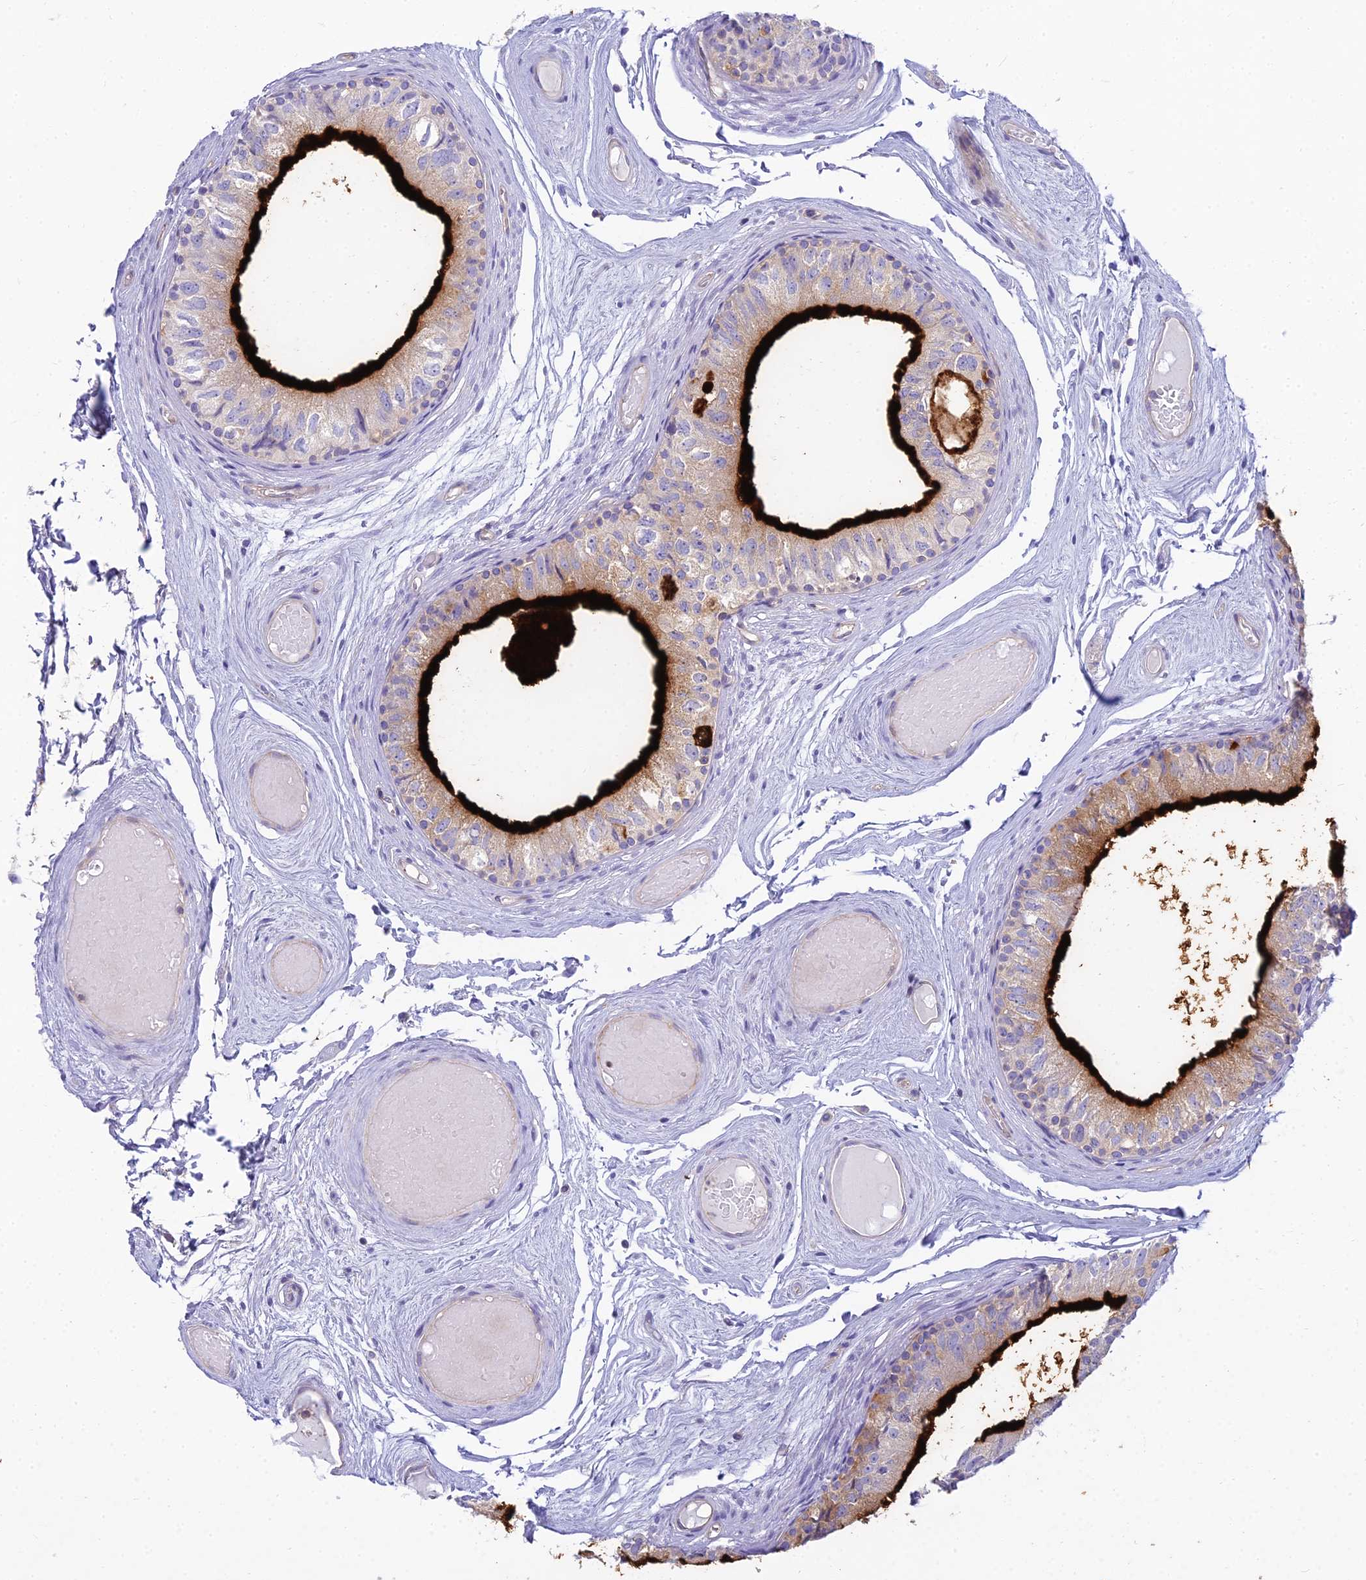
{"staining": {"intensity": "strong", "quantity": ">75%", "location": "cytoplasmic/membranous"}, "tissue": "epididymis", "cell_type": "Glandular cells", "image_type": "normal", "snomed": [{"axis": "morphology", "description": "Normal tissue, NOS"}, {"axis": "topography", "description": "Epididymis"}], "caption": "Epididymis stained with a brown dye shows strong cytoplasmic/membranous positive staining in approximately >75% of glandular cells.", "gene": "SMIM24", "patient": {"sex": "male", "age": 79}}